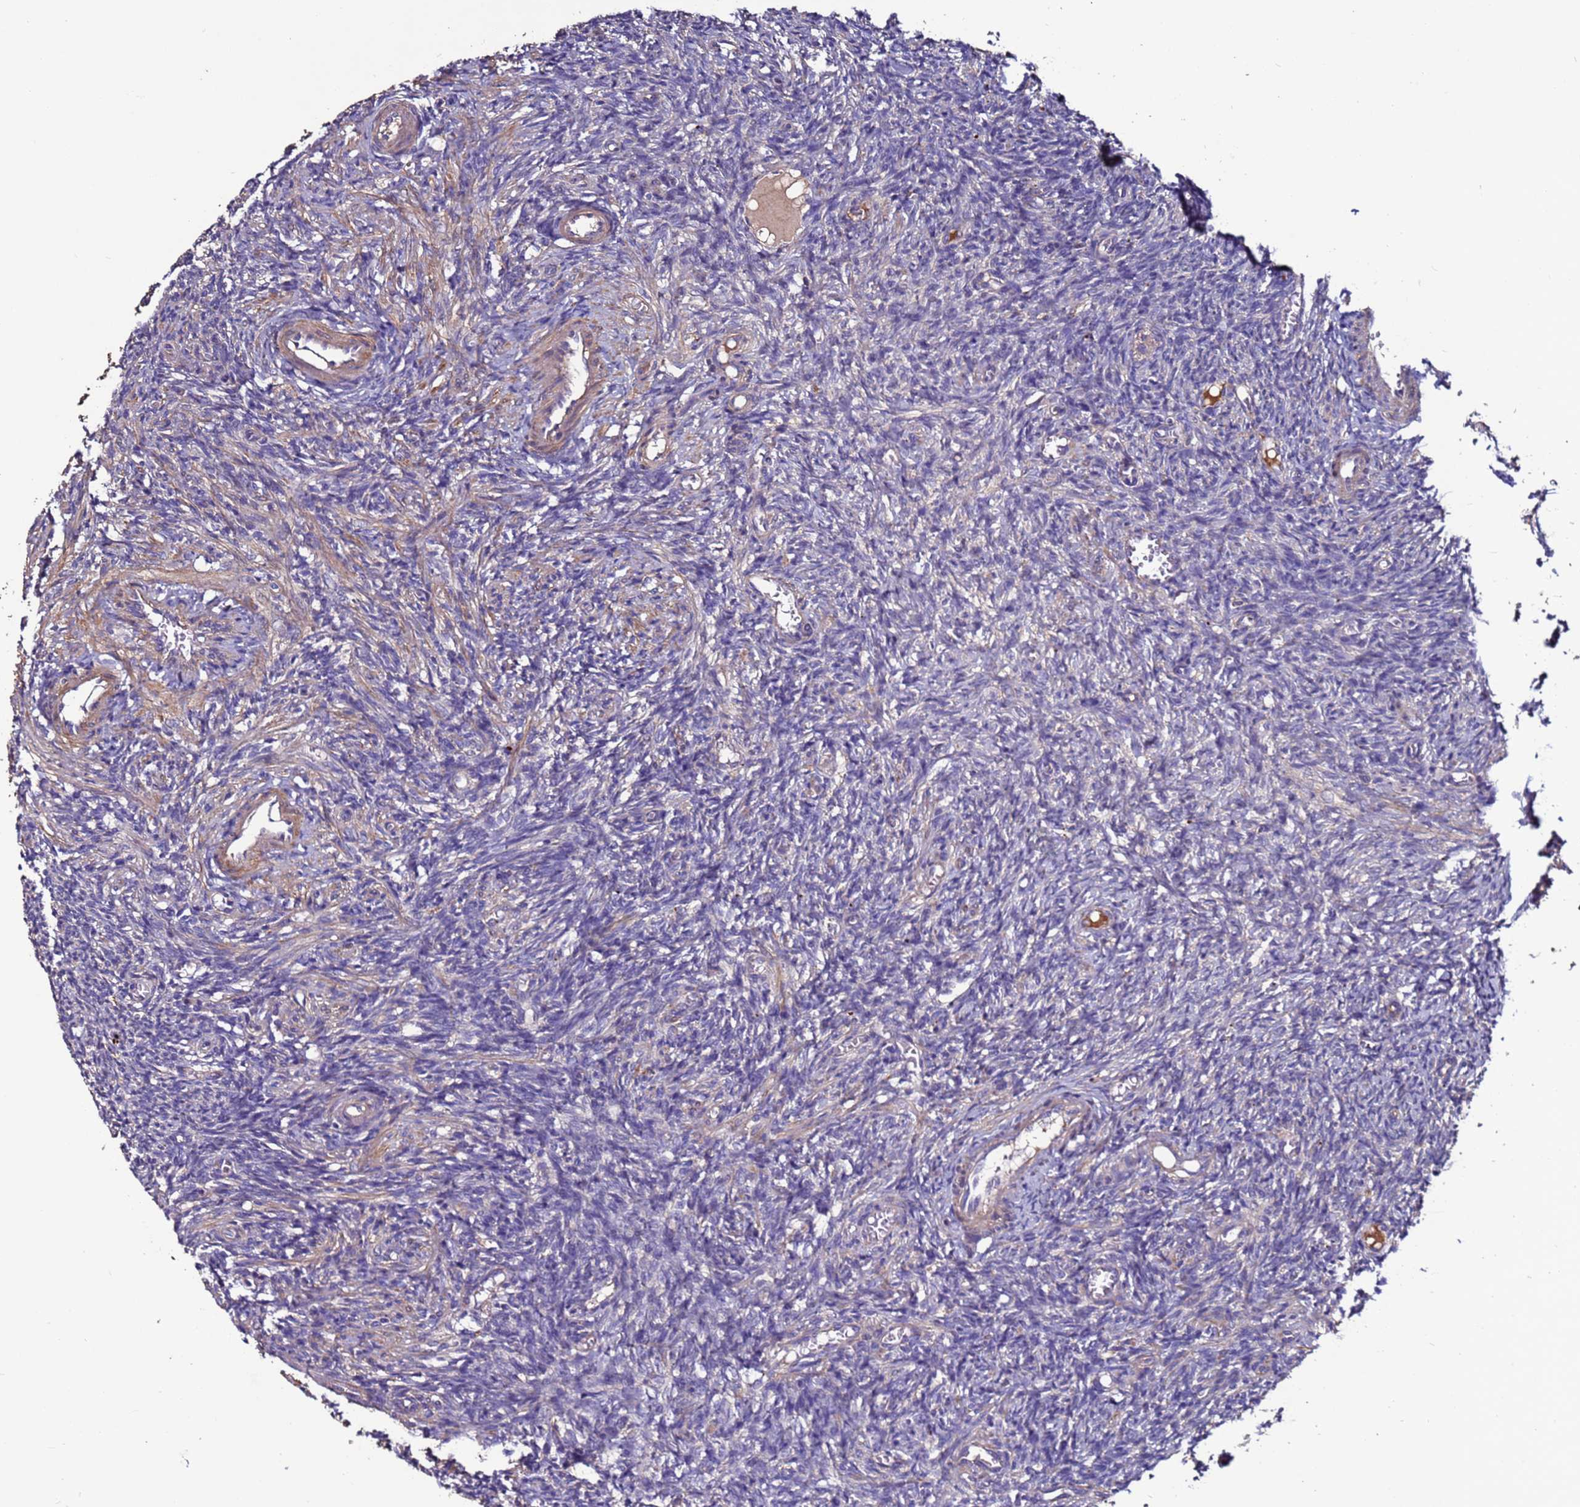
{"staining": {"intensity": "negative", "quantity": "none", "location": "none"}, "tissue": "ovary", "cell_type": "Ovarian stroma cells", "image_type": "normal", "snomed": [{"axis": "morphology", "description": "Normal tissue, NOS"}, {"axis": "topography", "description": "Ovary"}], "caption": "Immunohistochemistry (IHC) micrograph of unremarkable human ovary stained for a protein (brown), which shows no positivity in ovarian stroma cells.", "gene": "CEP55", "patient": {"sex": "female", "age": 27}}